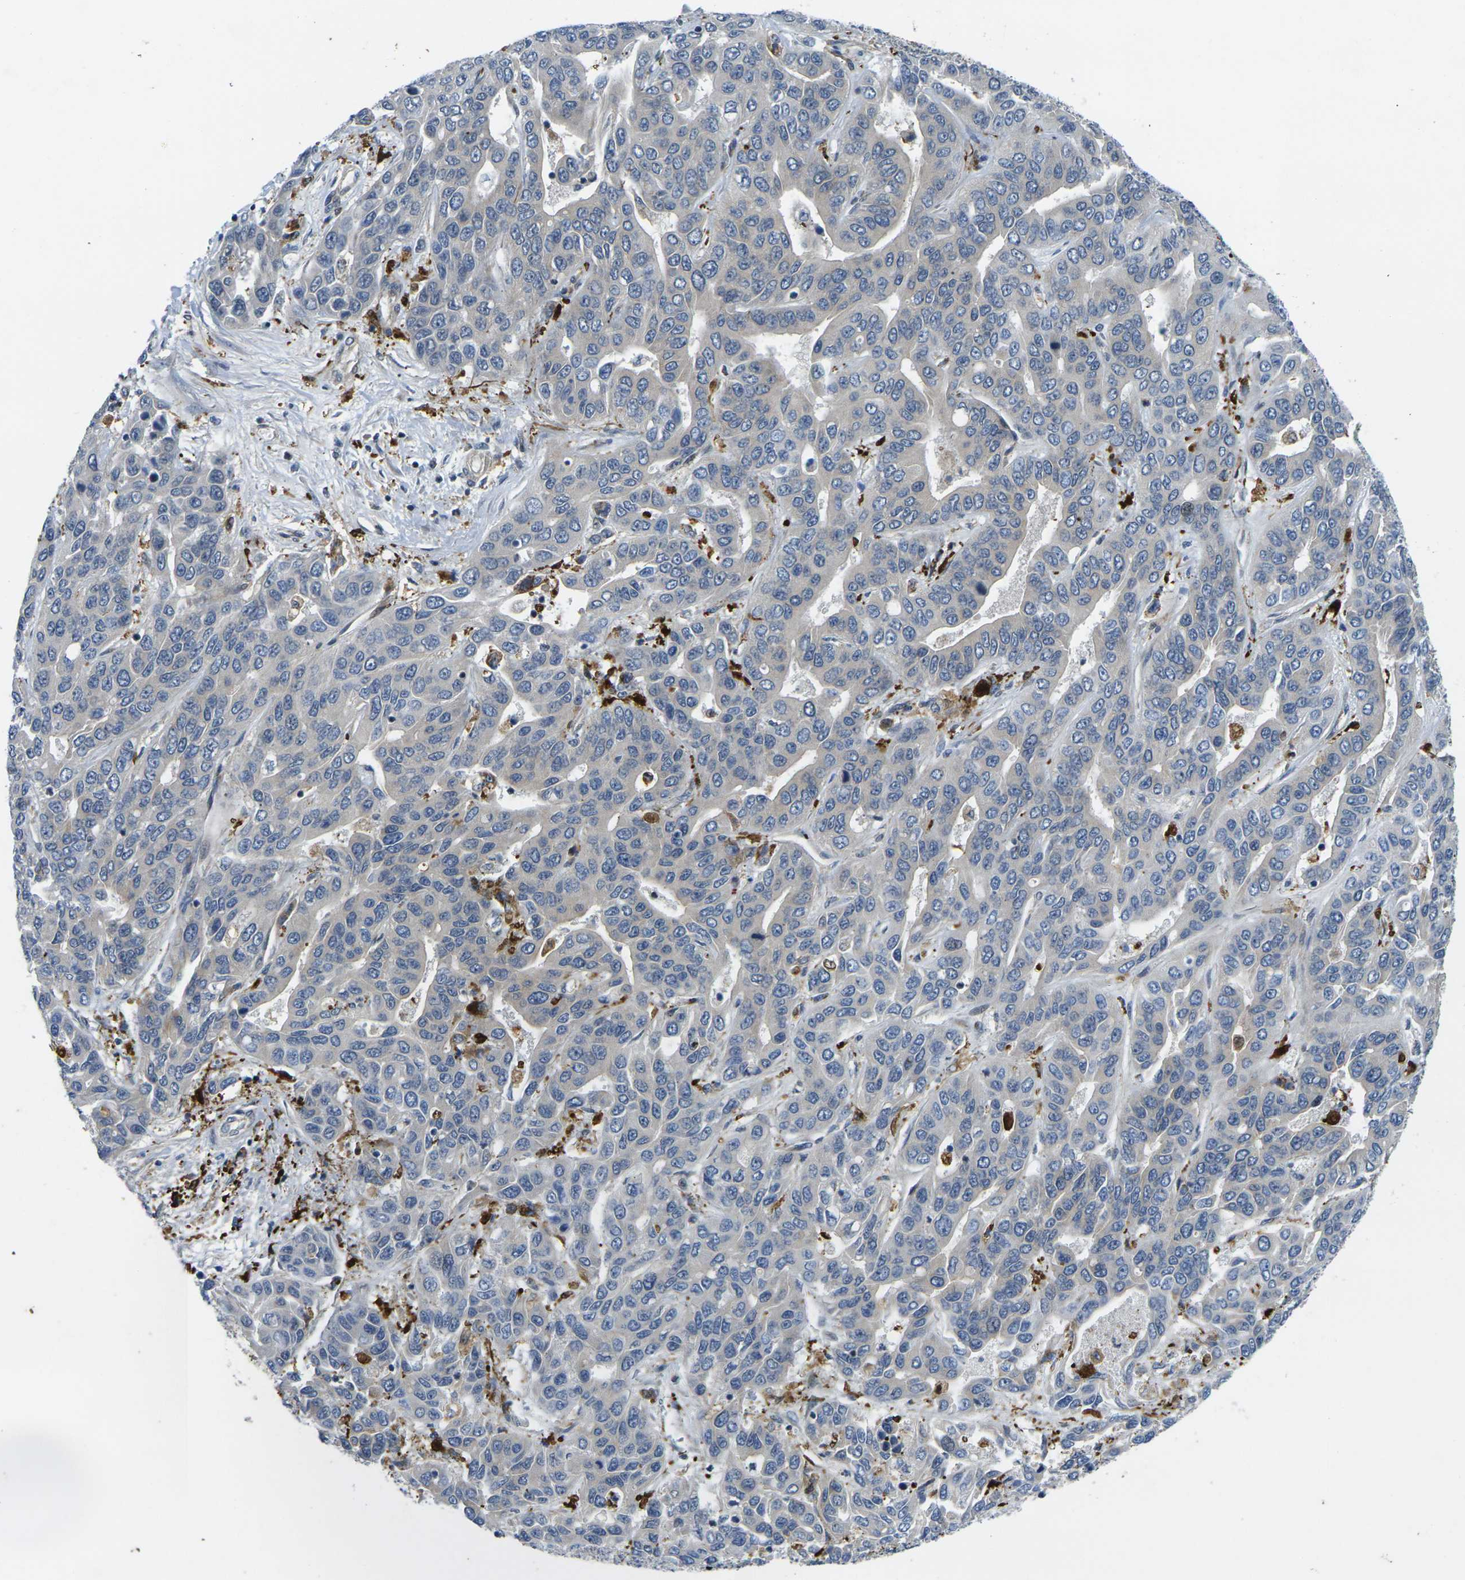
{"staining": {"intensity": "negative", "quantity": "none", "location": "none"}, "tissue": "liver cancer", "cell_type": "Tumor cells", "image_type": "cancer", "snomed": [{"axis": "morphology", "description": "Cholangiocarcinoma"}, {"axis": "topography", "description": "Liver"}], "caption": "This micrograph is of liver cholangiocarcinoma stained with immunohistochemistry to label a protein in brown with the nuclei are counter-stained blue. There is no positivity in tumor cells.", "gene": "ROBO2", "patient": {"sex": "female", "age": 52}}